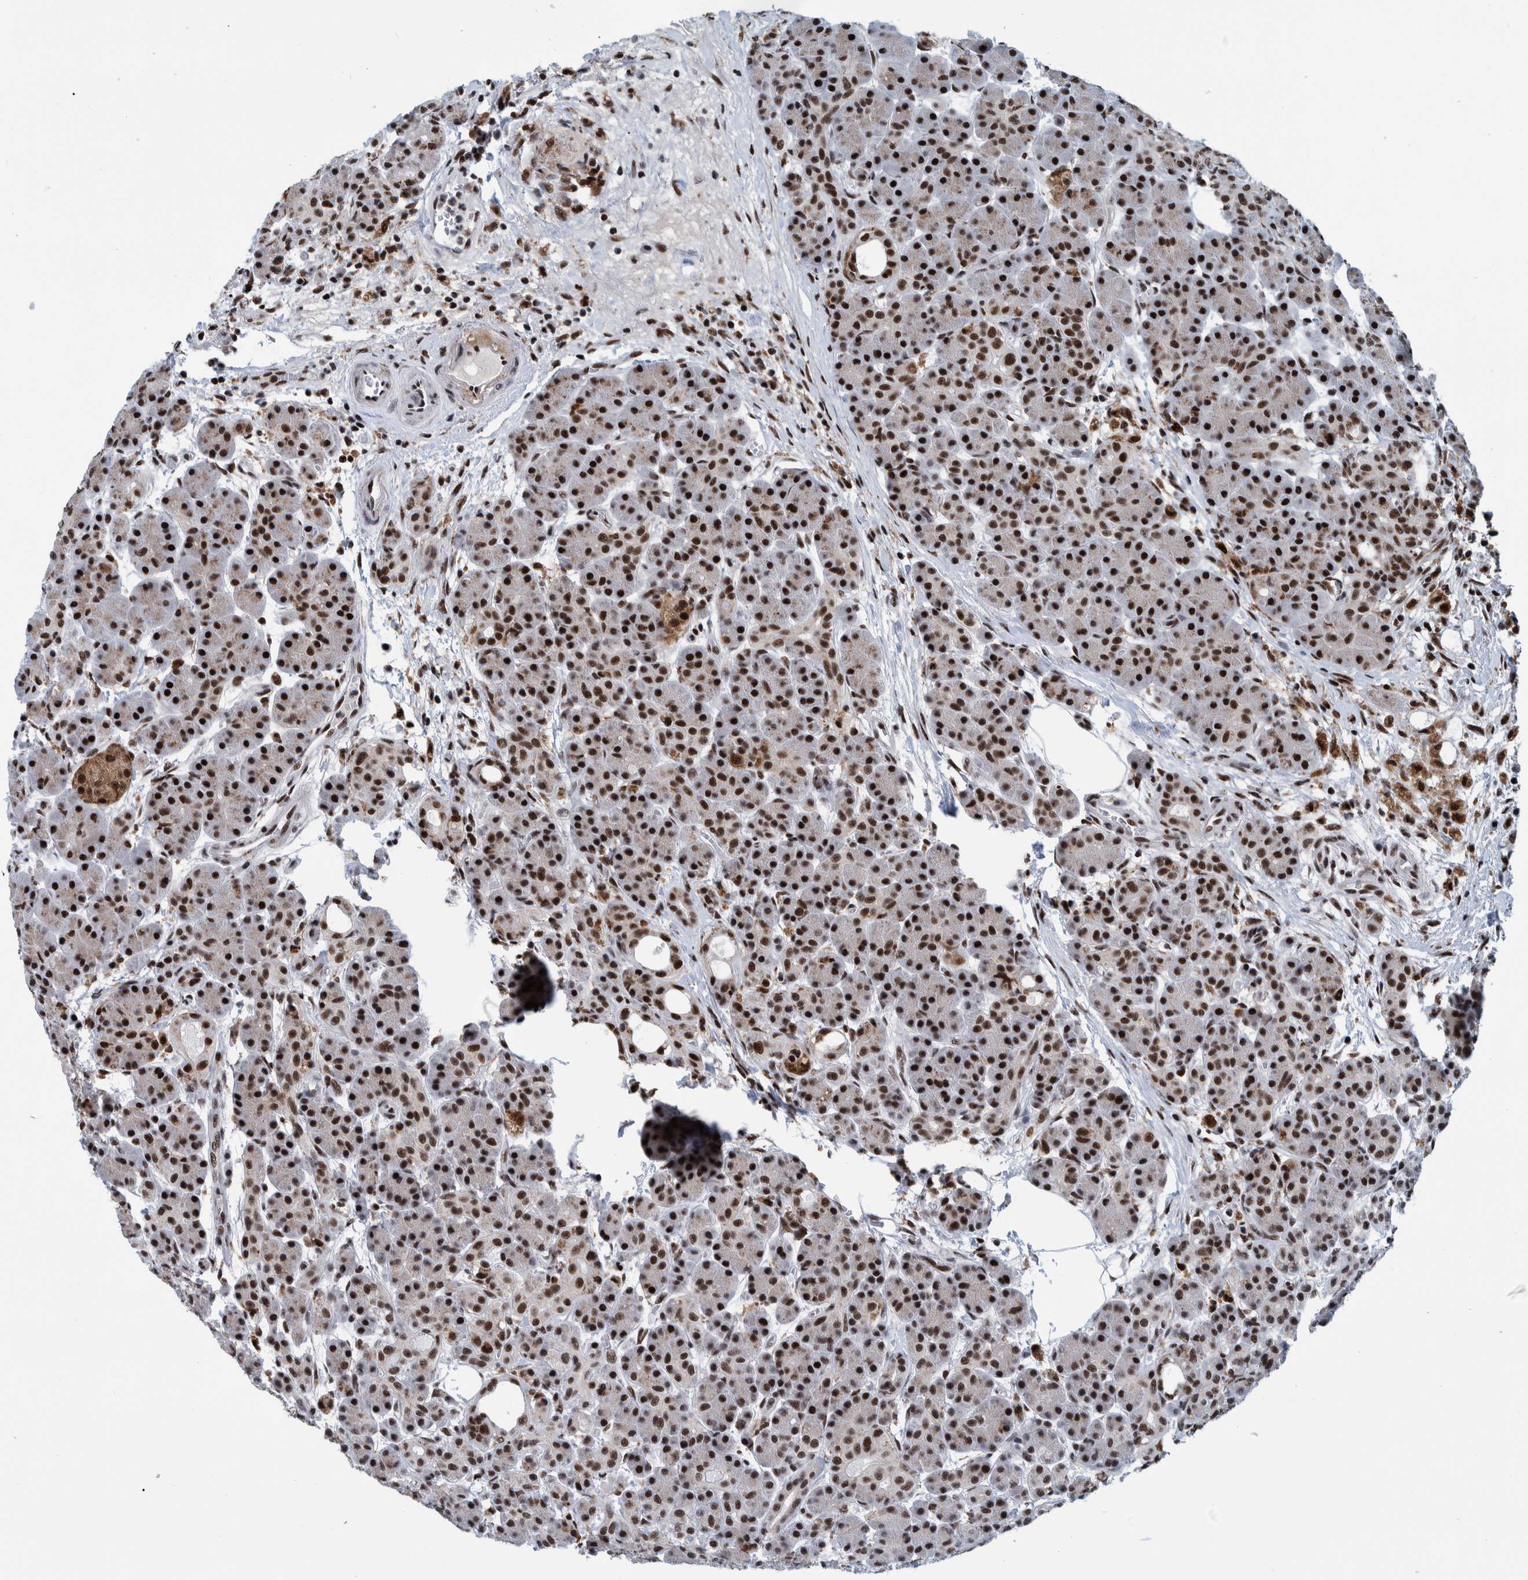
{"staining": {"intensity": "strong", "quantity": ">75%", "location": "nuclear"}, "tissue": "pancreas", "cell_type": "Exocrine glandular cells", "image_type": "normal", "snomed": [{"axis": "morphology", "description": "Normal tissue, NOS"}, {"axis": "topography", "description": "Pancreas"}], "caption": "Pancreas stained with a brown dye exhibits strong nuclear positive staining in about >75% of exocrine glandular cells.", "gene": "EFTUD2", "patient": {"sex": "male", "age": 63}}